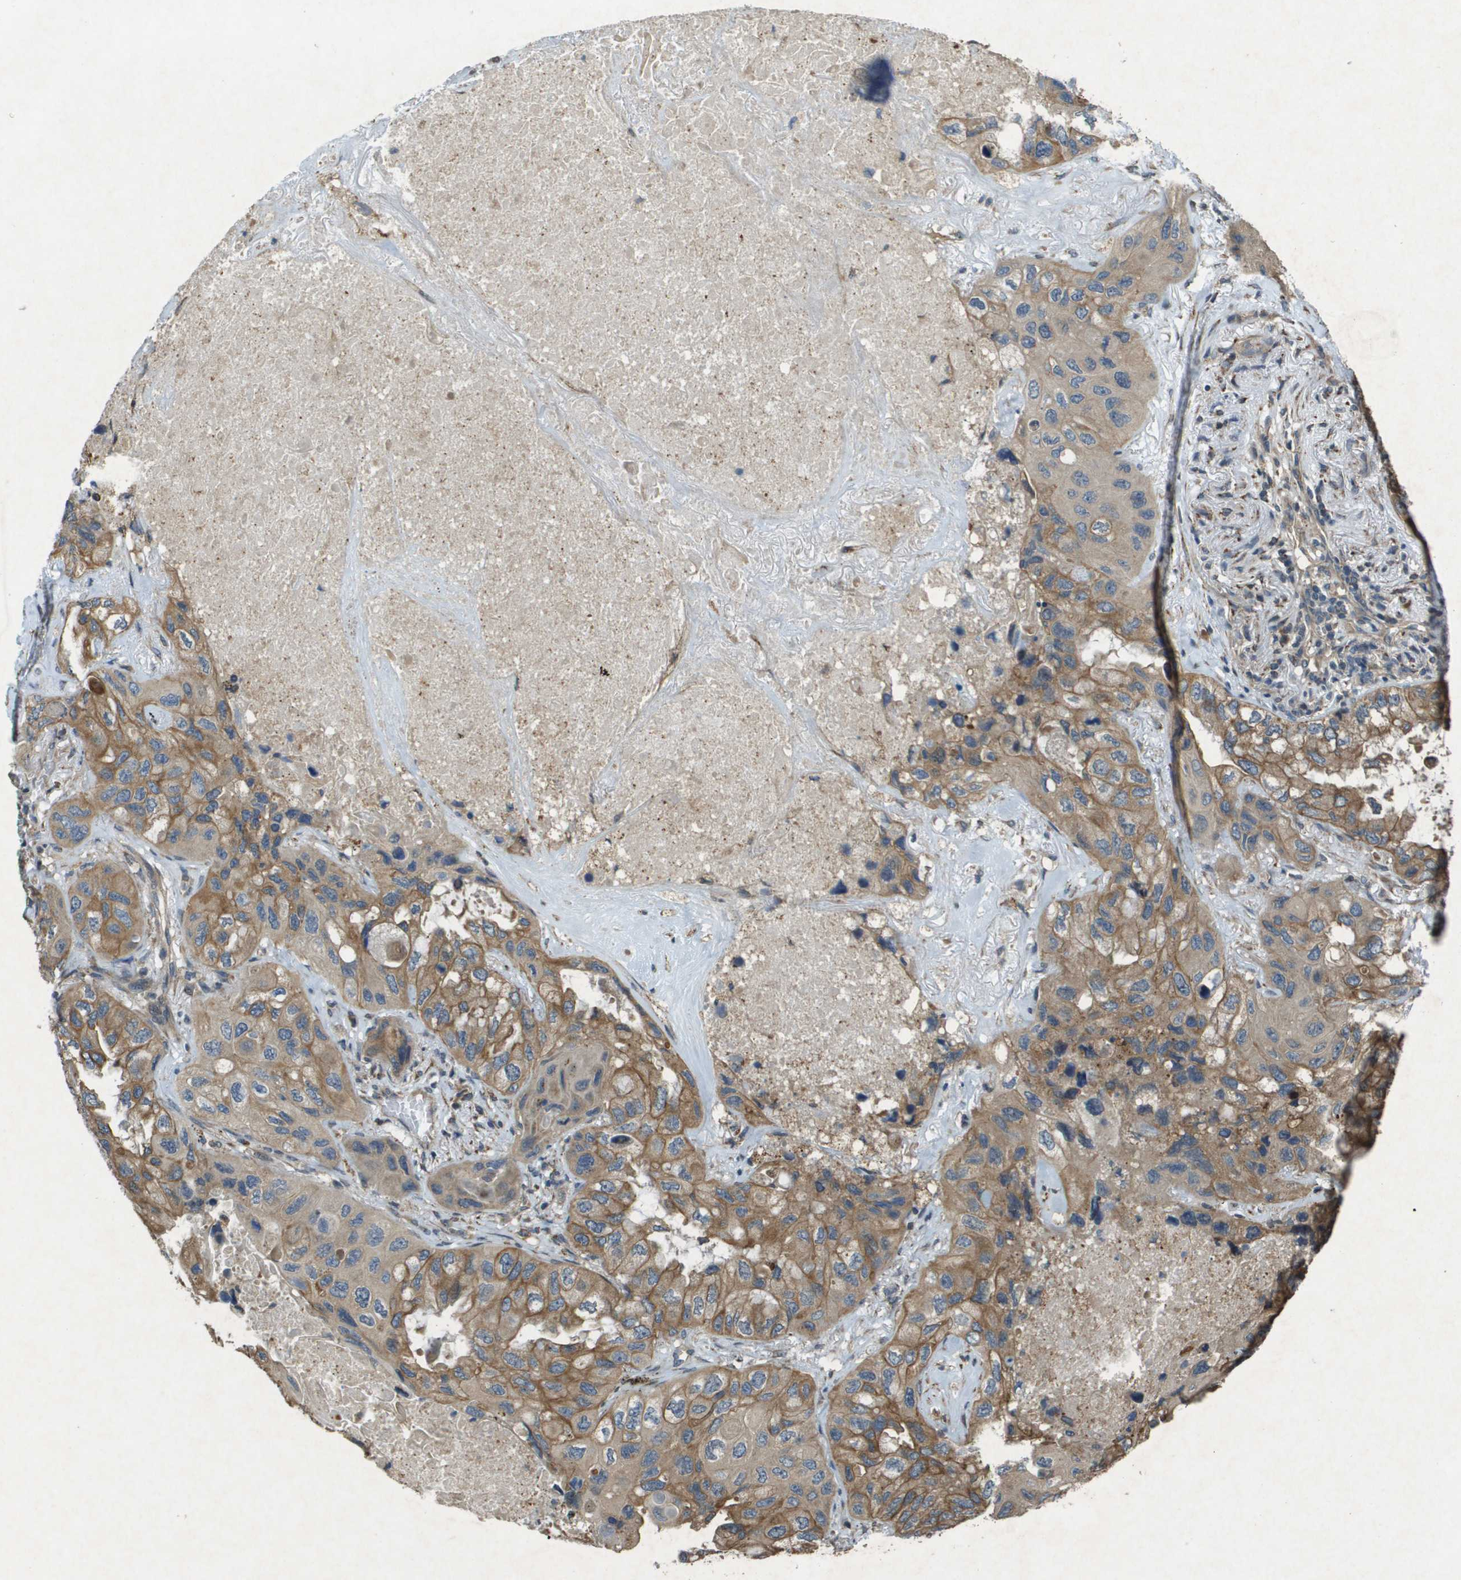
{"staining": {"intensity": "moderate", "quantity": ">75%", "location": "cytoplasmic/membranous"}, "tissue": "lung cancer", "cell_type": "Tumor cells", "image_type": "cancer", "snomed": [{"axis": "morphology", "description": "Squamous cell carcinoma, NOS"}, {"axis": "topography", "description": "Lung"}], "caption": "DAB immunohistochemical staining of human lung cancer (squamous cell carcinoma) displays moderate cytoplasmic/membranous protein expression in about >75% of tumor cells.", "gene": "CDKN2C", "patient": {"sex": "female", "age": 73}}